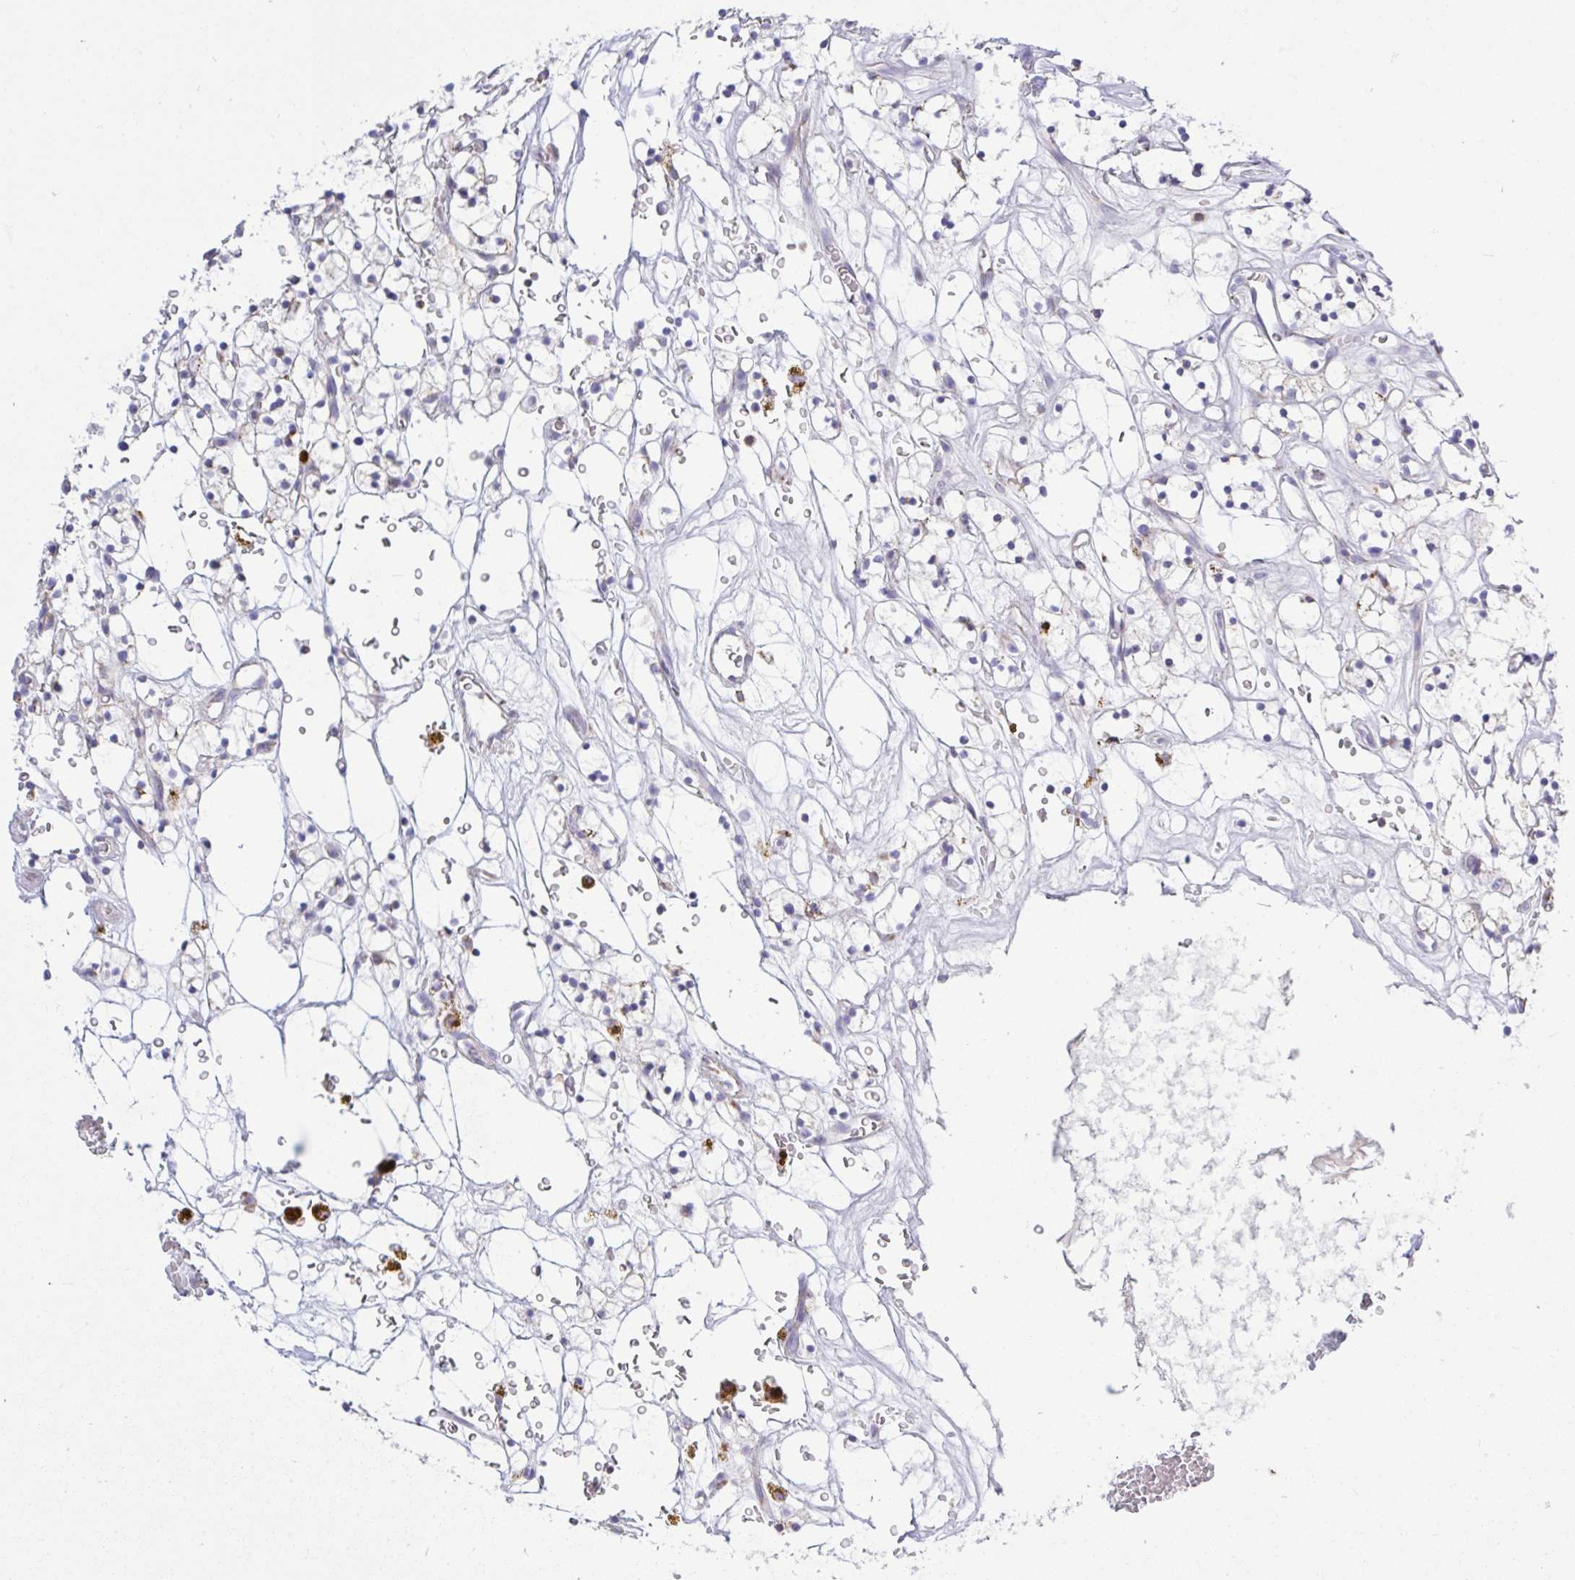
{"staining": {"intensity": "negative", "quantity": "none", "location": "none"}, "tissue": "renal cancer", "cell_type": "Tumor cells", "image_type": "cancer", "snomed": [{"axis": "morphology", "description": "Adenocarcinoma, NOS"}, {"axis": "topography", "description": "Kidney"}], "caption": "Immunohistochemical staining of human adenocarcinoma (renal) shows no significant expression in tumor cells.", "gene": "HSPE1", "patient": {"sex": "female", "age": 64}}